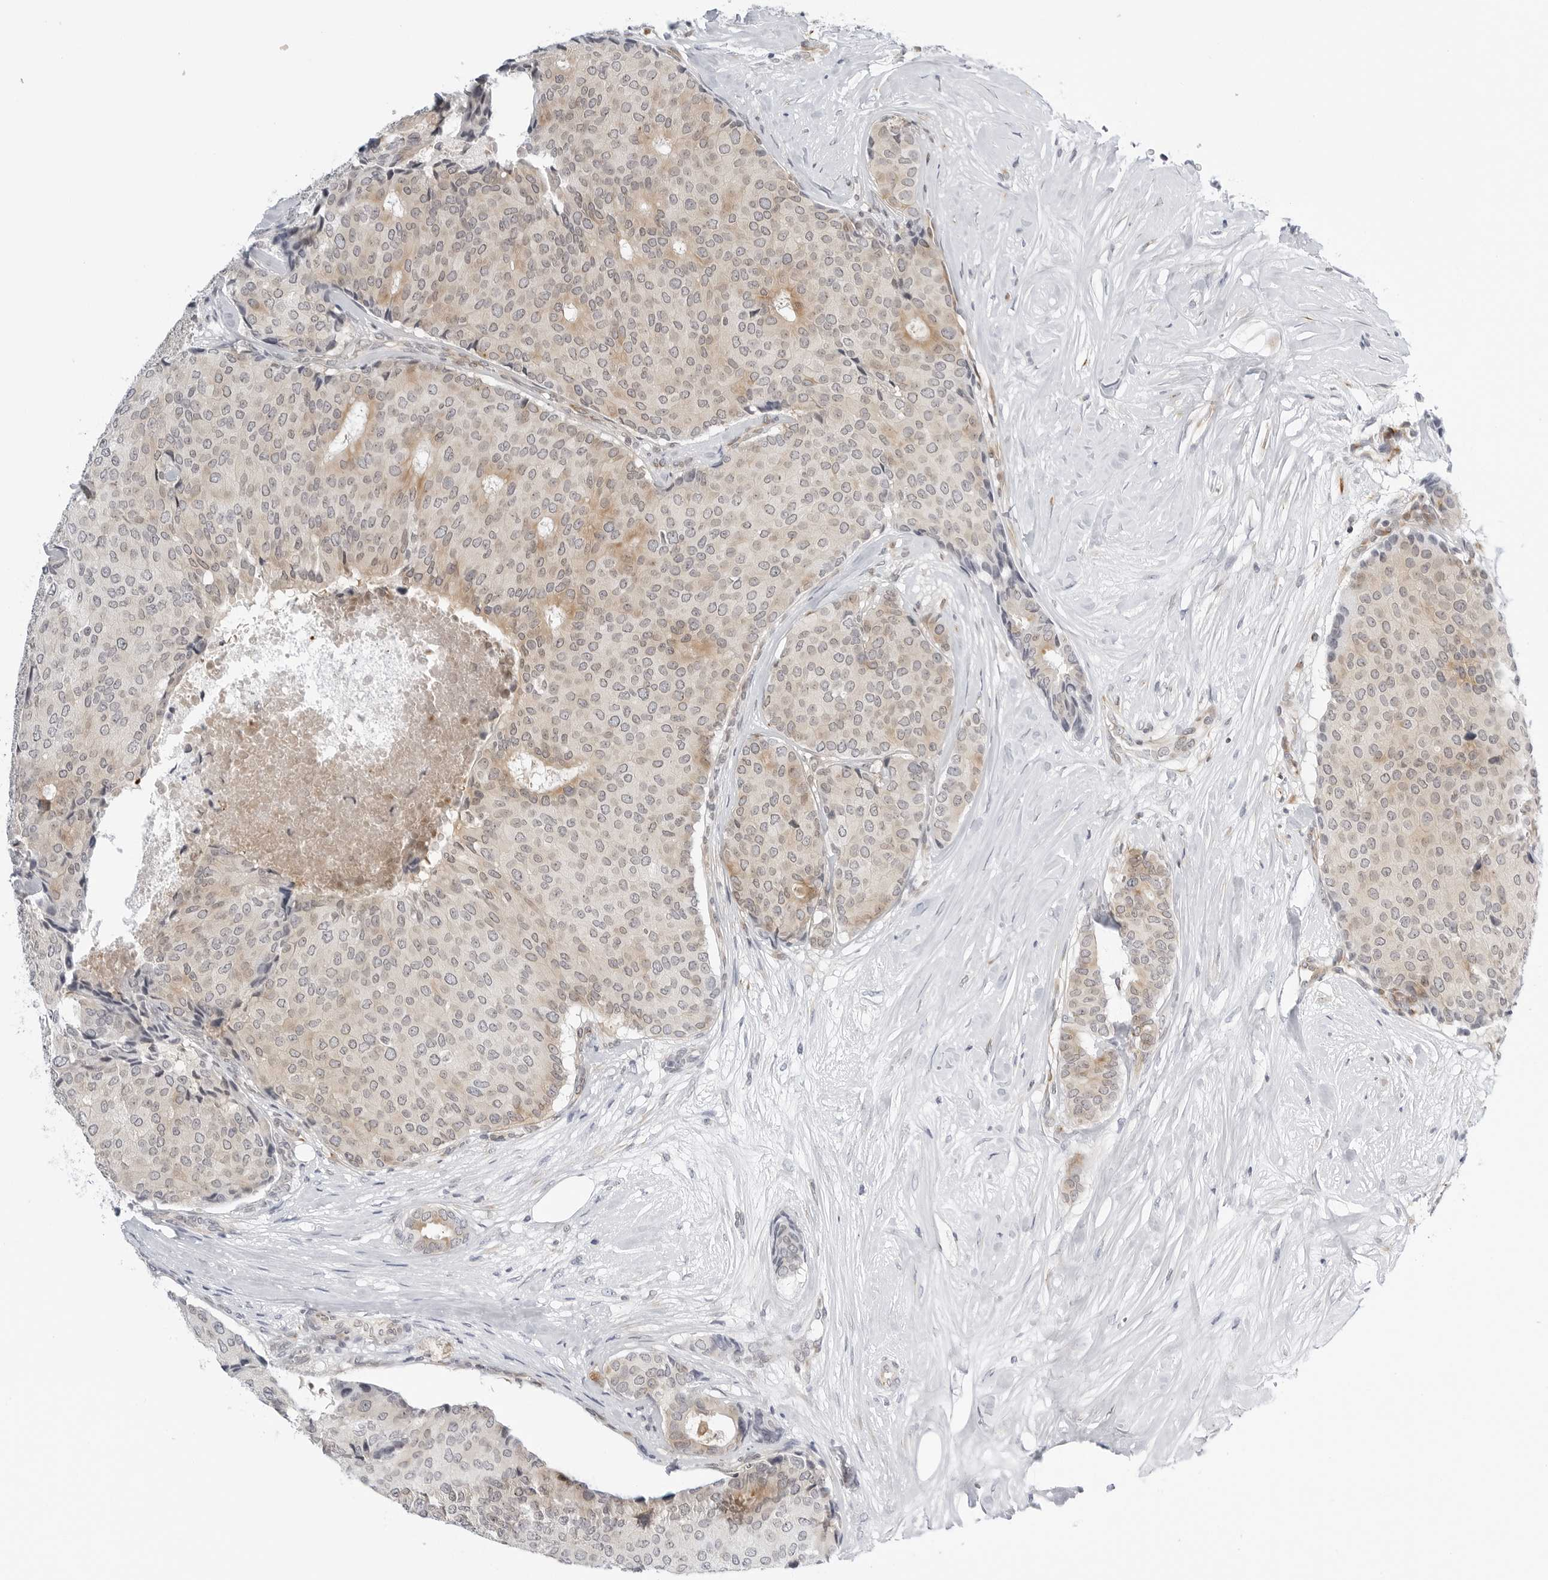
{"staining": {"intensity": "moderate", "quantity": "<25%", "location": "cytoplasmic/membranous"}, "tissue": "breast cancer", "cell_type": "Tumor cells", "image_type": "cancer", "snomed": [{"axis": "morphology", "description": "Duct carcinoma"}, {"axis": "topography", "description": "Breast"}], "caption": "Immunohistochemistry (IHC) image of invasive ductal carcinoma (breast) stained for a protein (brown), which exhibits low levels of moderate cytoplasmic/membranous positivity in approximately <25% of tumor cells.", "gene": "MAP2K5", "patient": {"sex": "female", "age": 75}}